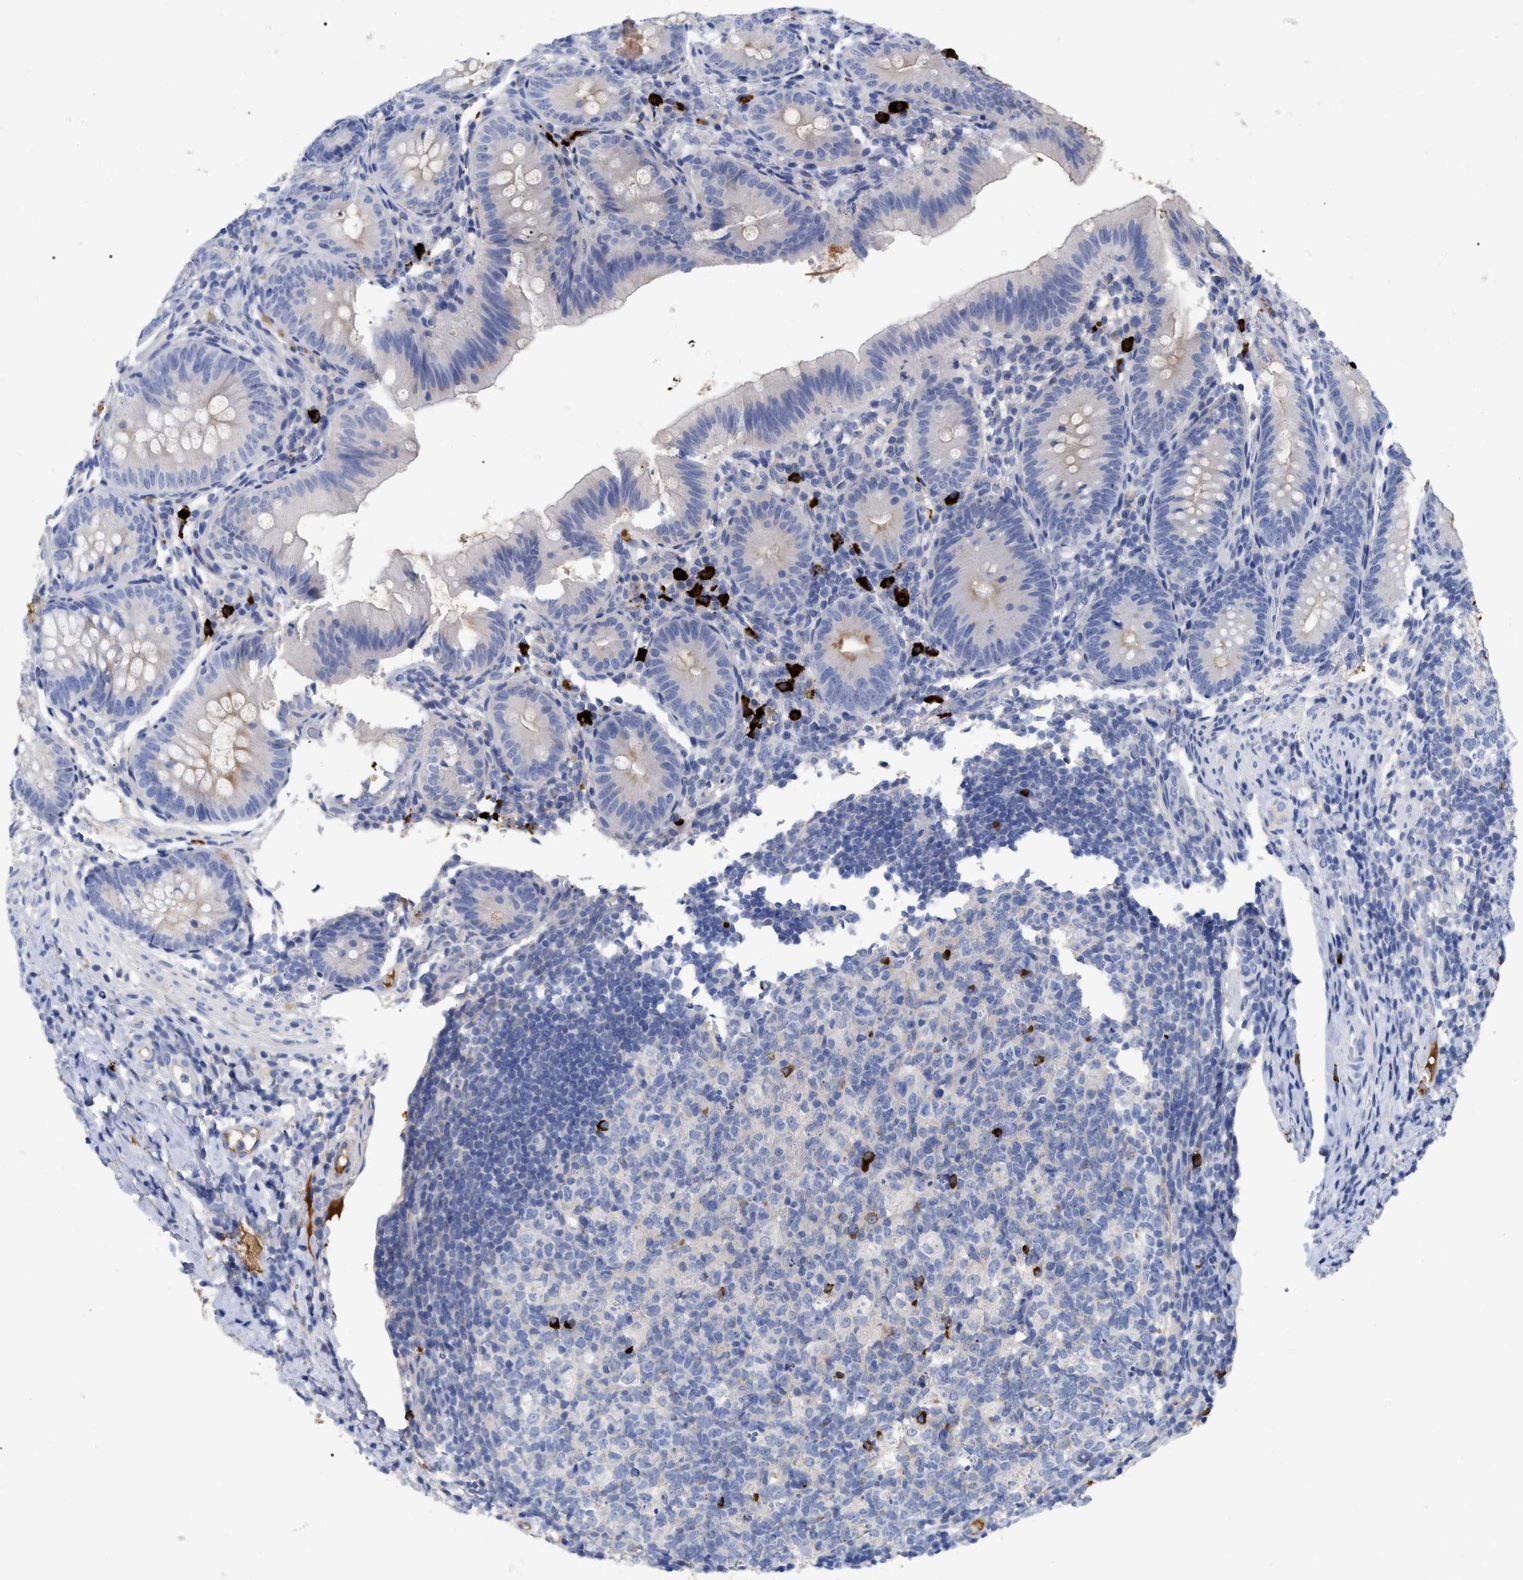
{"staining": {"intensity": "moderate", "quantity": "<25%", "location": "cytoplasmic/membranous"}, "tissue": "appendix", "cell_type": "Glandular cells", "image_type": "normal", "snomed": [{"axis": "morphology", "description": "Normal tissue, NOS"}, {"axis": "topography", "description": "Appendix"}], "caption": "DAB immunohistochemical staining of normal appendix demonstrates moderate cytoplasmic/membranous protein staining in about <25% of glandular cells. The protein of interest is stained brown, and the nuclei are stained in blue (DAB (3,3'-diaminobenzidine) IHC with brightfield microscopy, high magnification).", "gene": "IGHV5", "patient": {"sex": "male", "age": 1}}